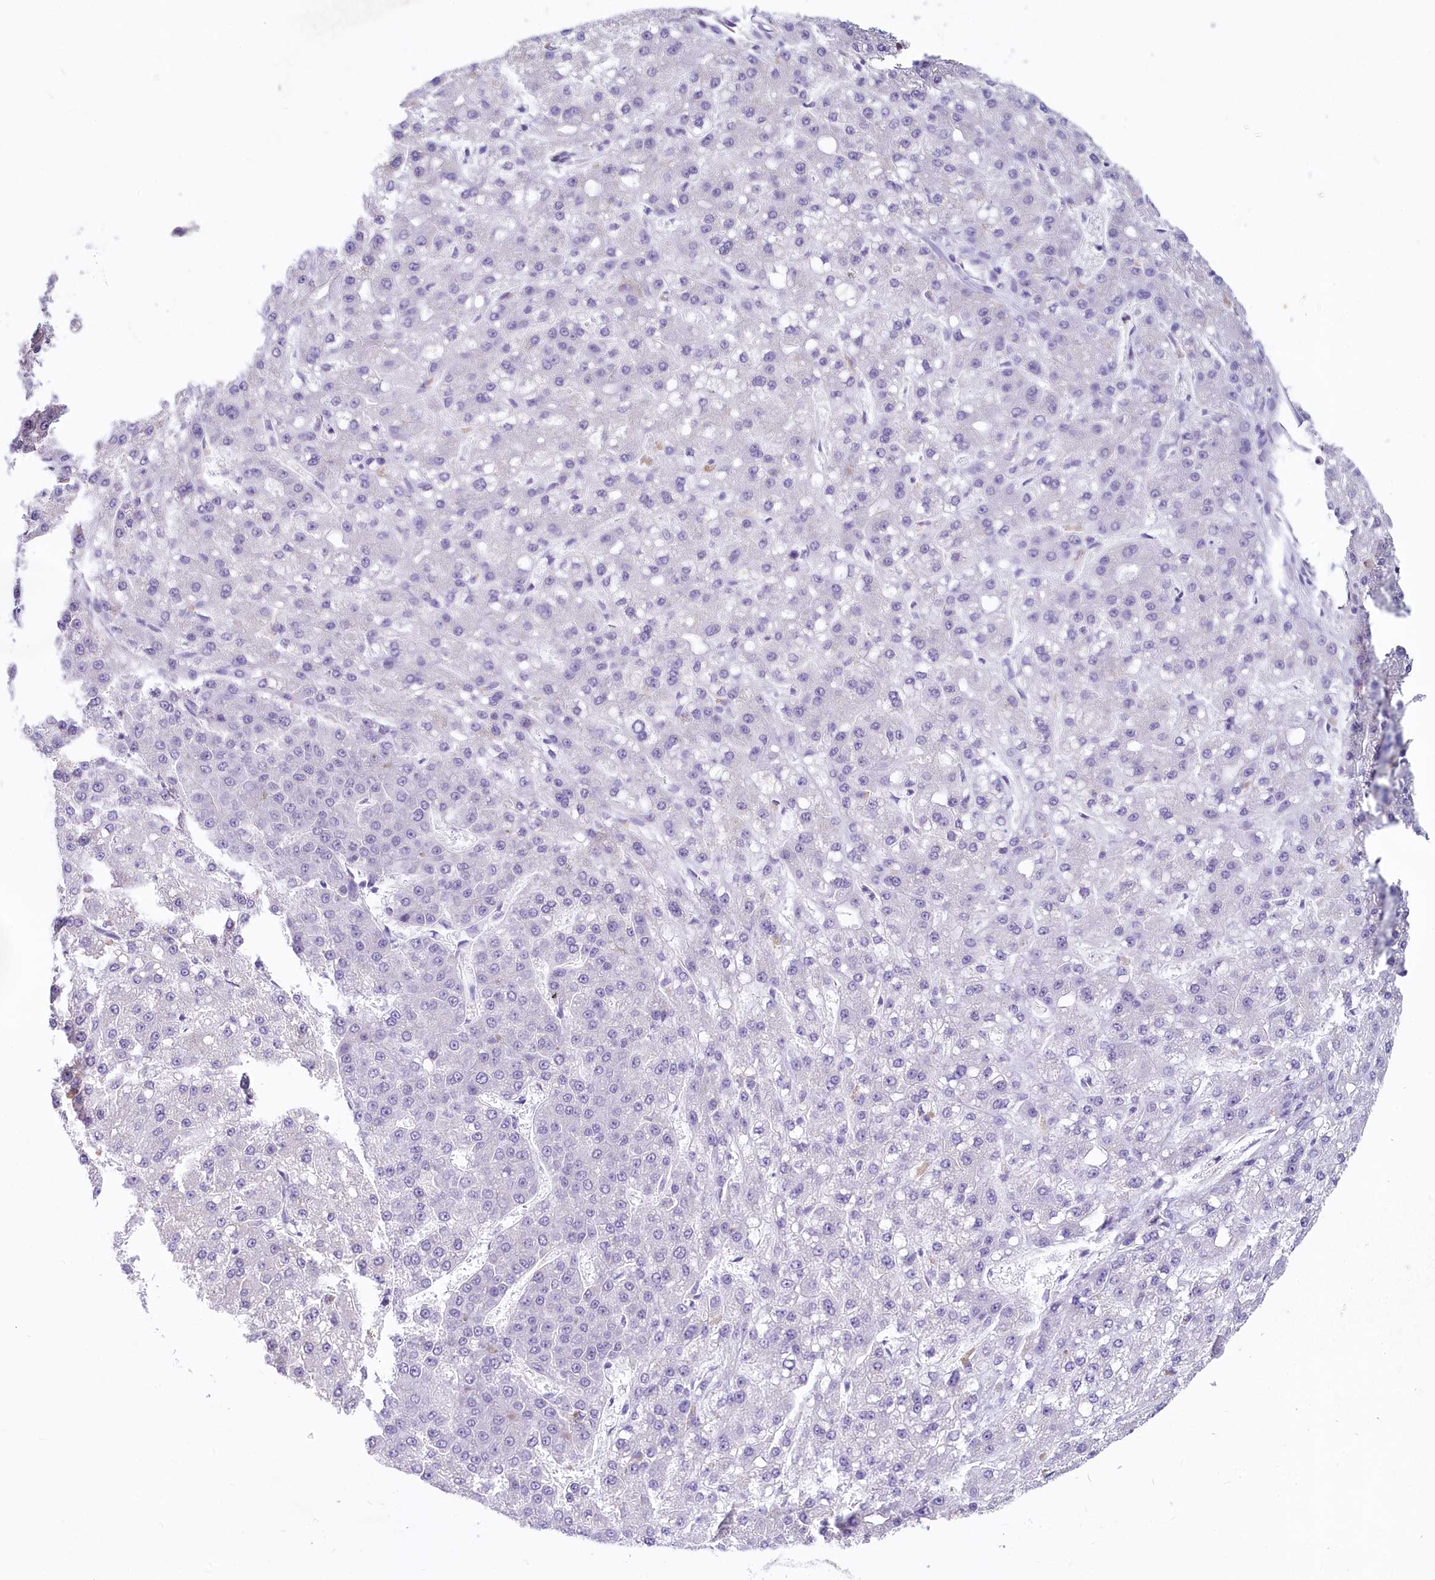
{"staining": {"intensity": "negative", "quantity": "none", "location": "none"}, "tissue": "liver cancer", "cell_type": "Tumor cells", "image_type": "cancer", "snomed": [{"axis": "morphology", "description": "Carcinoma, Hepatocellular, NOS"}, {"axis": "topography", "description": "Liver"}], "caption": "Tumor cells show no significant protein expression in liver cancer (hepatocellular carcinoma).", "gene": "PROCR", "patient": {"sex": "male", "age": 67}}